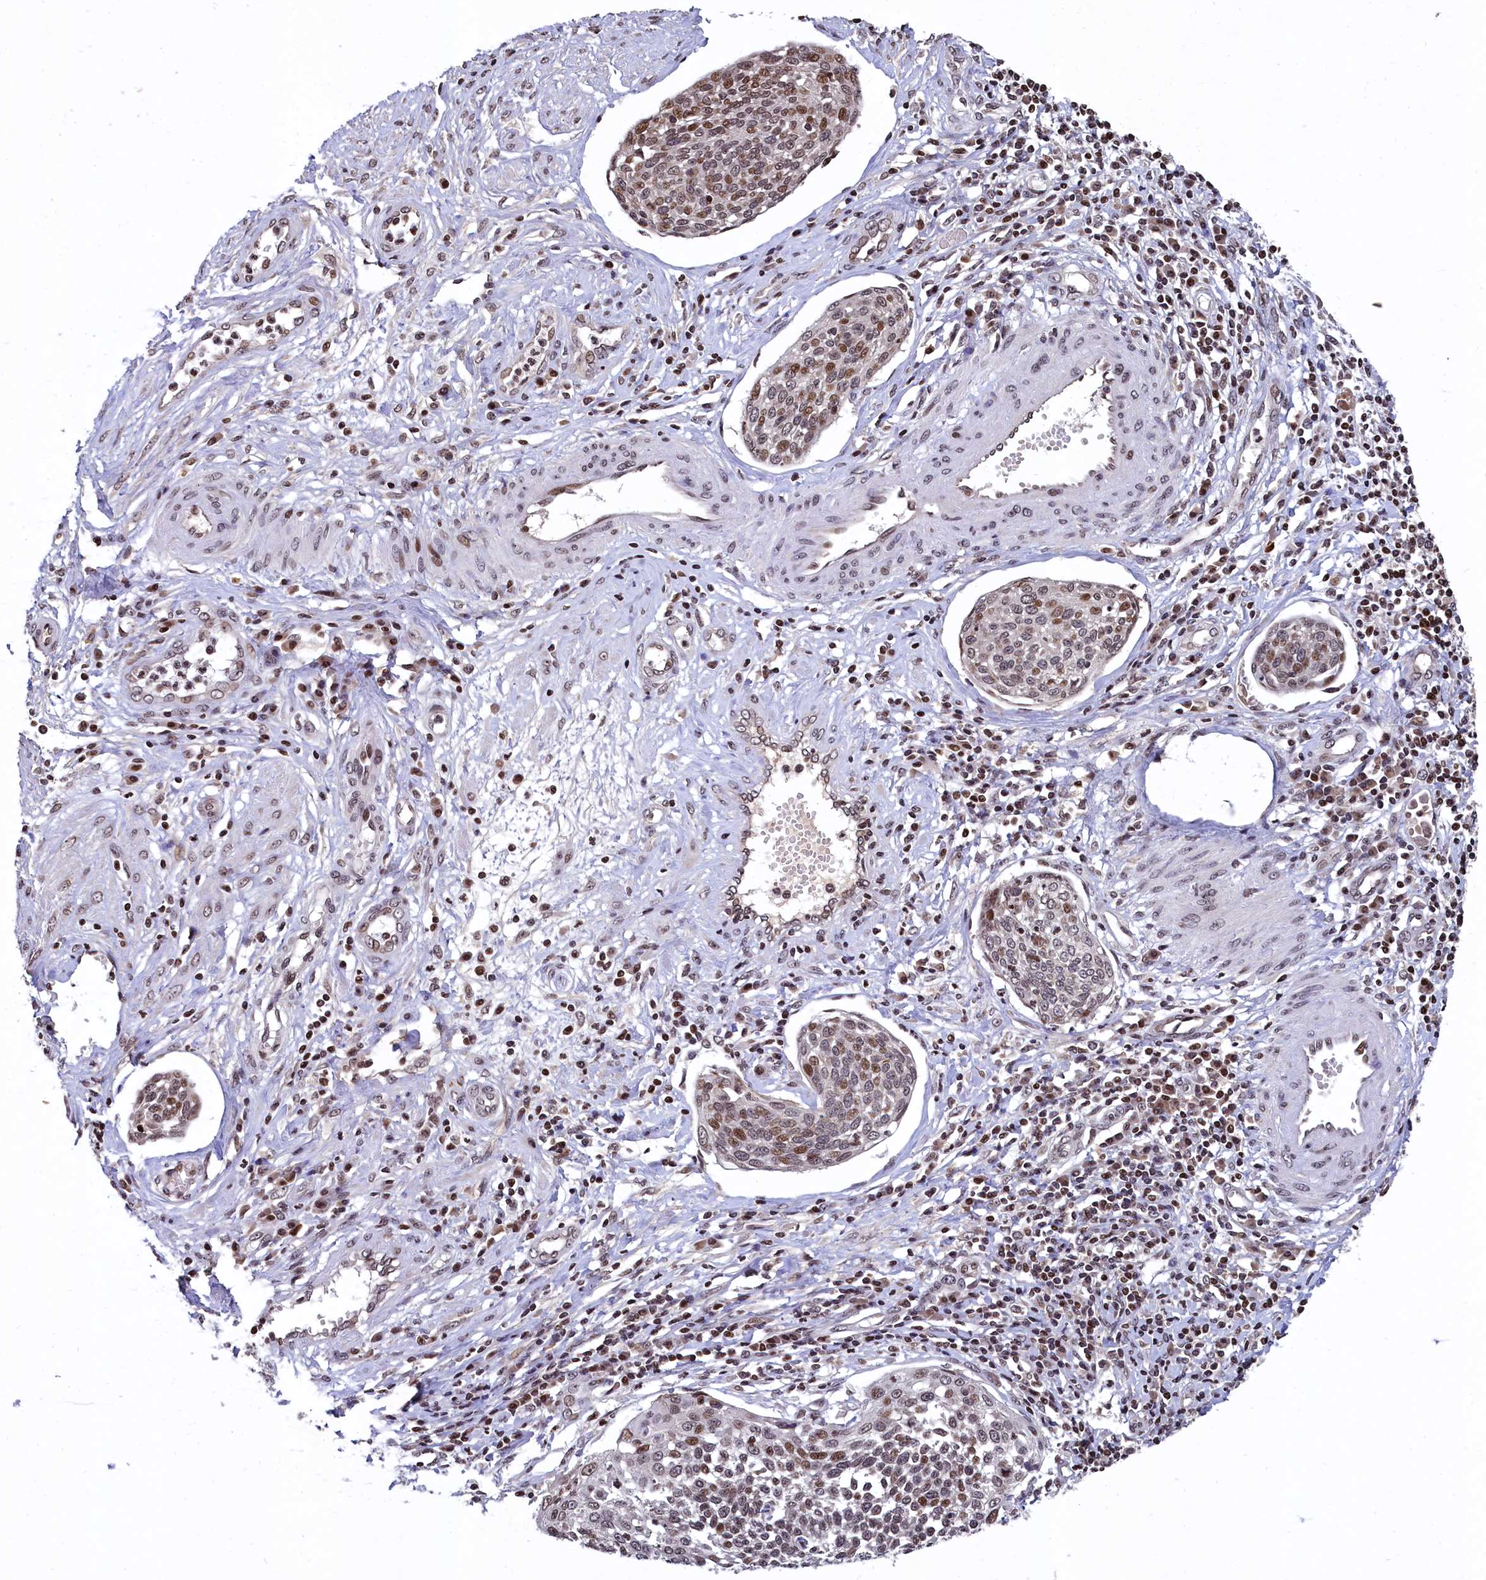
{"staining": {"intensity": "moderate", "quantity": "25%-75%", "location": "nuclear"}, "tissue": "cervical cancer", "cell_type": "Tumor cells", "image_type": "cancer", "snomed": [{"axis": "morphology", "description": "Squamous cell carcinoma, NOS"}, {"axis": "topography", "description": "Cervix"}], "caption": "Immunohistochemistry of human cervical cancer shows medium levels of moderate nuclear positivity in approximately 25%-75% of tumor cells.", "gene": "FAM217B", "patient": {"sex": "female", "age": 34}}